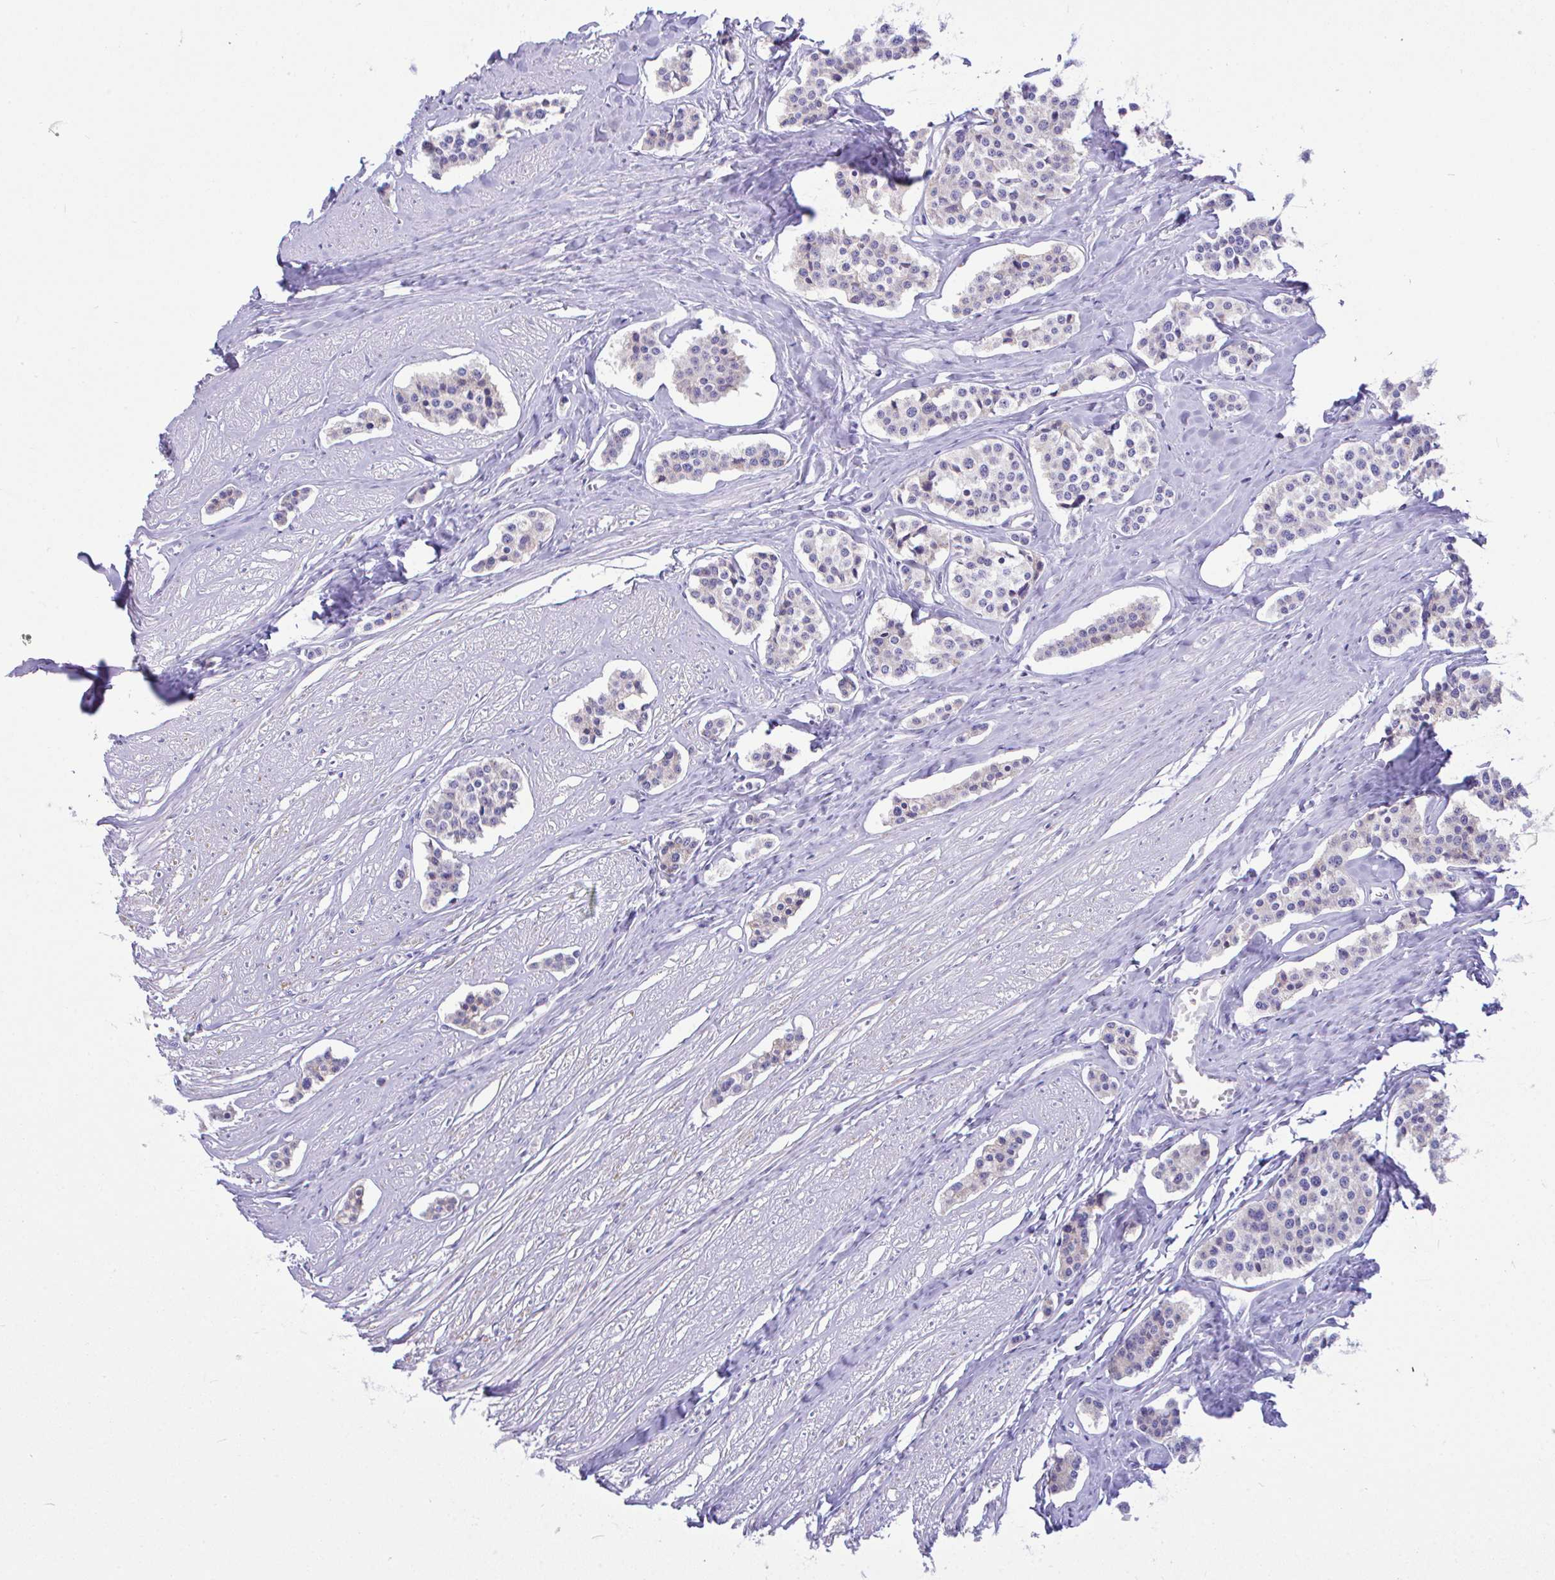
{"staining": {"intensity": "negative", "quantity": "none", "location": "none"}, "tissue": "carcinoid", "cell_type": "Tumor cells", "image_type": "cancer", "snomed": [{"axis": "morphology", "description": "Carcinoid, malignant, NOS"}, {"axis": "topography", "description": "Small intestine"}], "caption": "The photomicrograph exhibits no staining of tumor cells in carcinoid.", "gene": "NLRP8", "patient": {"sex": "male", "age": 60}}